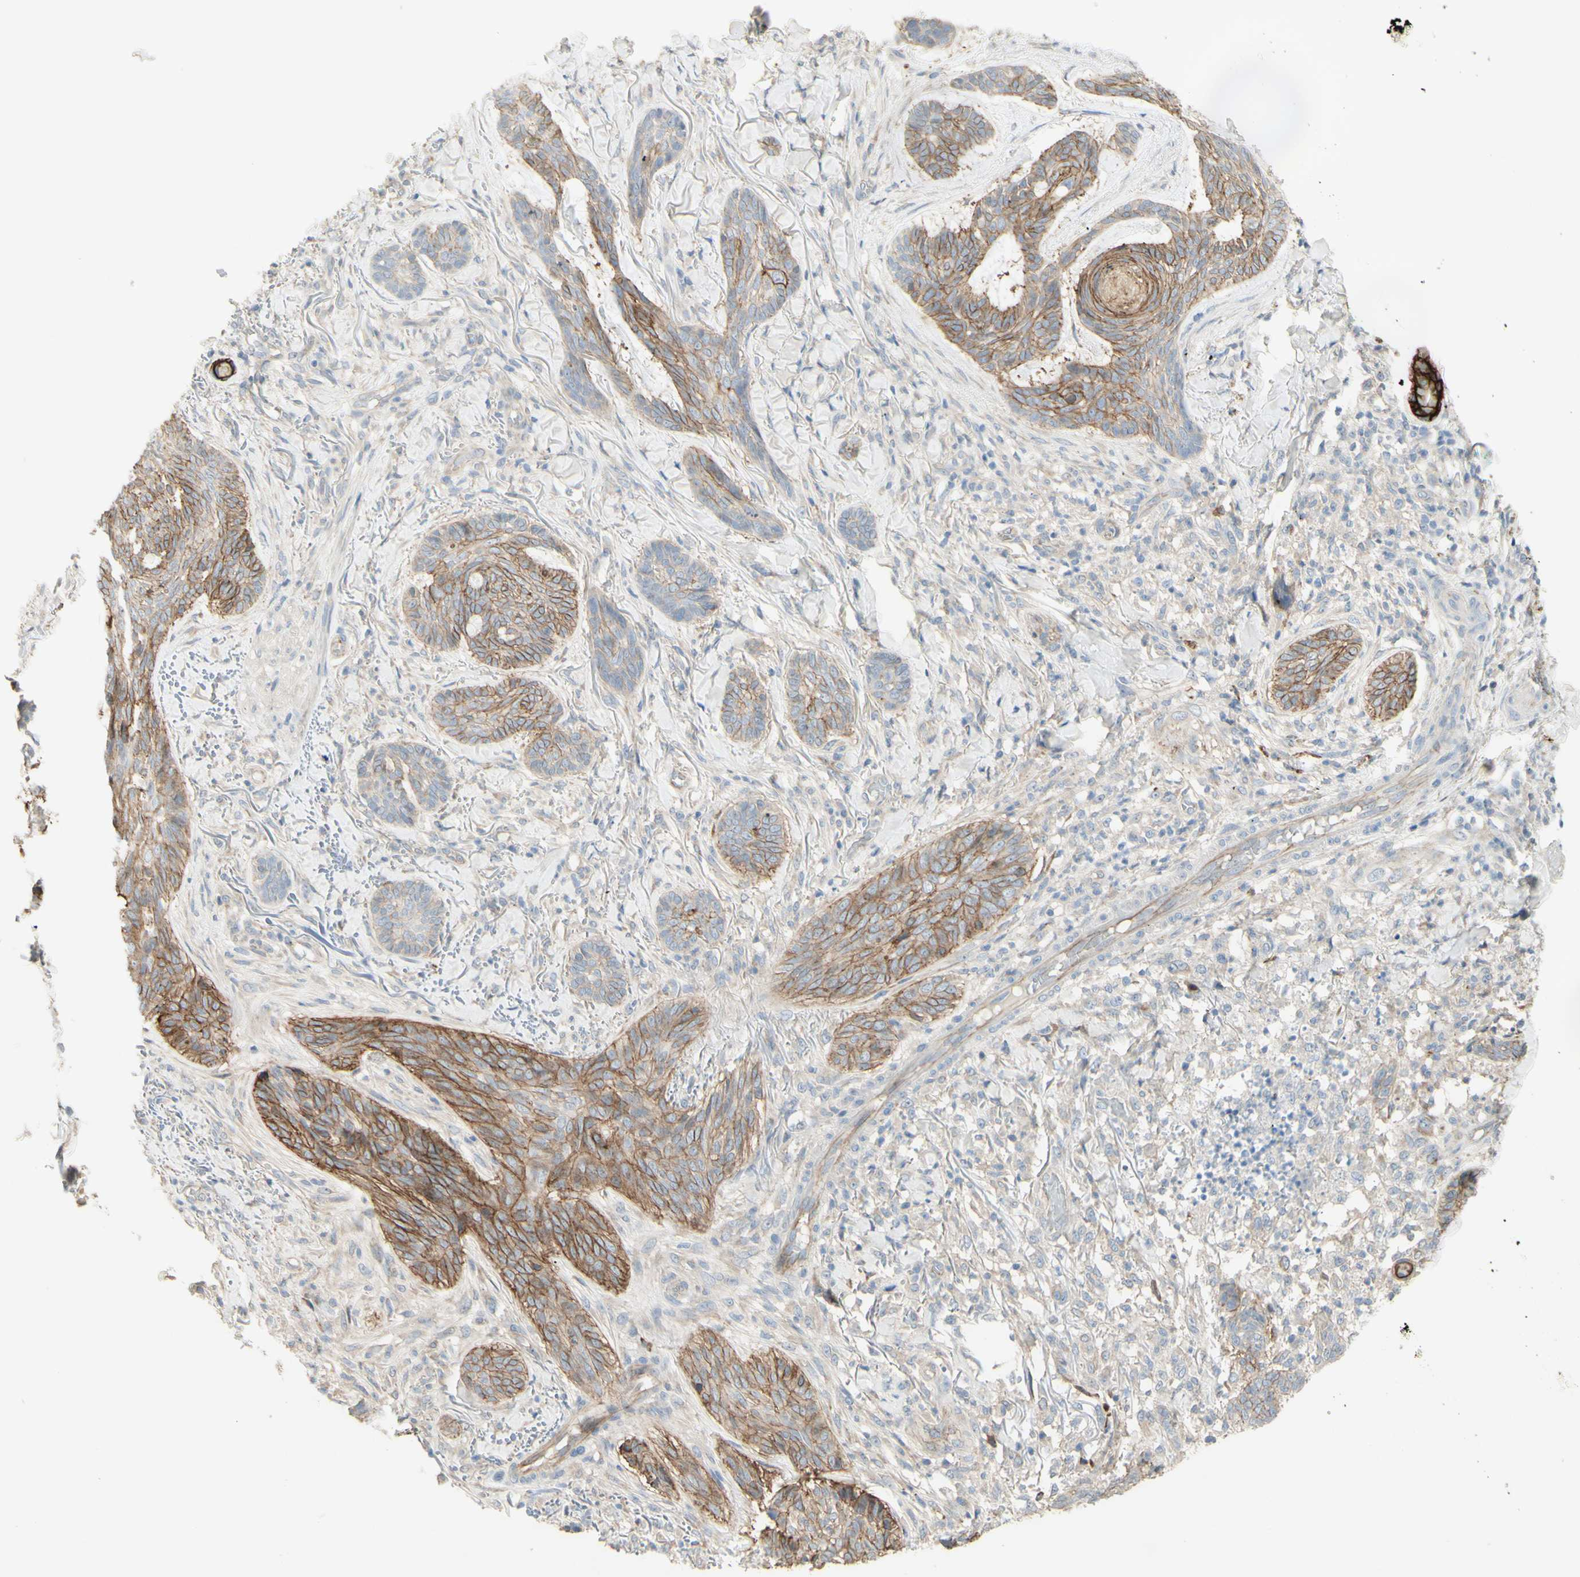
{"staining": {"intensity": "moderate", "quantity": ">75%", "location": "cytoplasmic/membranous"}, "tissue": "skin cancer", "cell_type": "Tumor cells", "image_type": "cancer", "snomed": [{"axis": "morphology", "description": "Basal cell carcinoma"}, {"axis": "topography", "description": "Skin"}], "caption": "Immunohistochemistry (IHC) (DAB) staining of human skin cancer shows moderate cytoplasmic/membranous protein expression in approximately >75% of tumor cells. Immunohistochemistry (IHC) stains the protein in brown and the nuclei are stained blue.", "gene": "RNF149", "patient": {"sex": "male", "age": 43}}